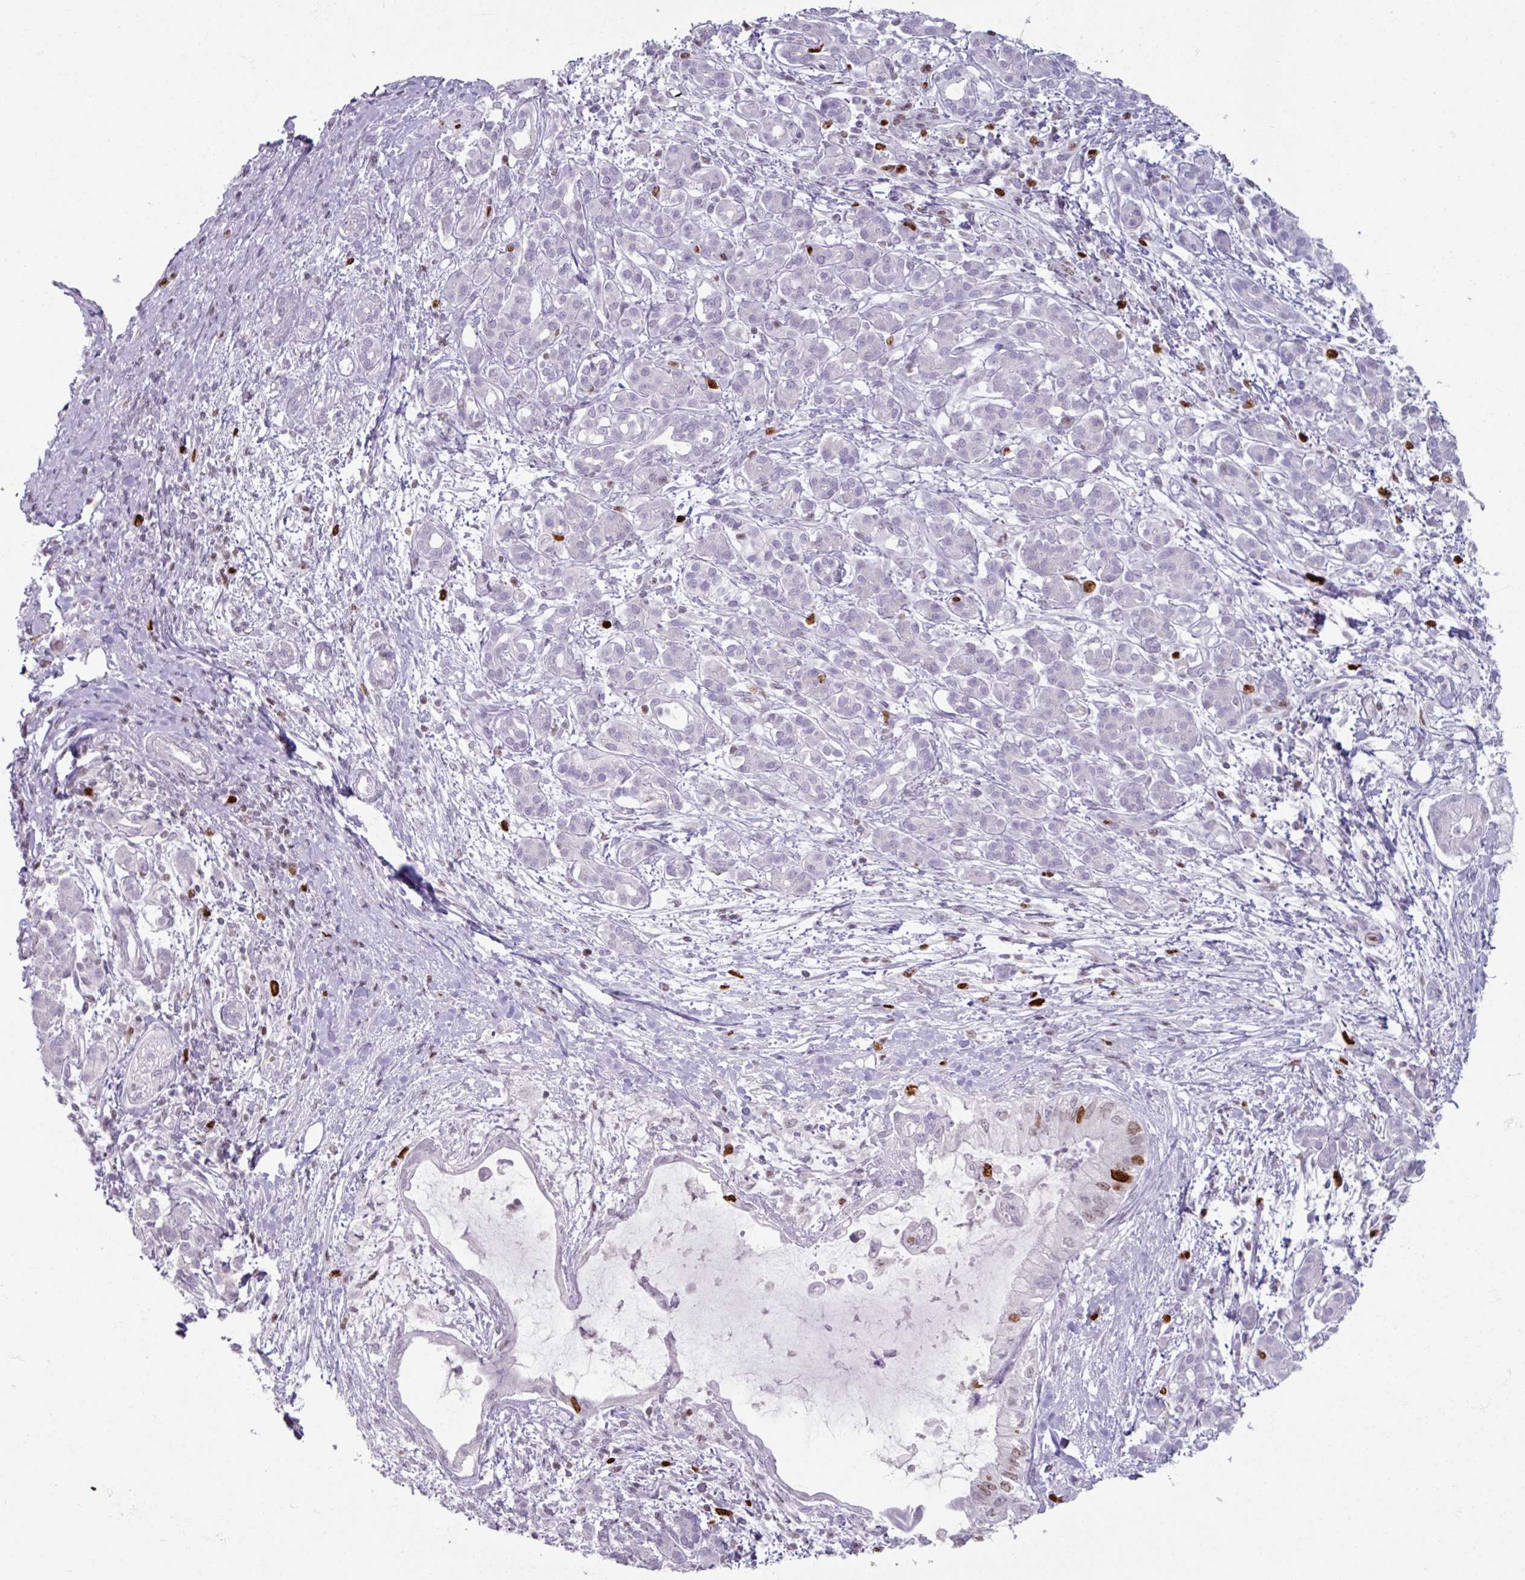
{"staining": {"intensity": "strong", "quantity": "<25%", "location": "nuclear"}, "tissue": "pancreatic cancer", "cell_type": "Tumor cells", "image_type": "cancer", "snomed": [{"axis": "morphology", "description": "Adenocarcinoma, NOS"}, {"axis": "topography", "description": "Pancreas"}], "caption": "An image showing strong nuclear positivity in approximately <25% of tumor cells in pancreatic cancer, as visualized by brown immunohistochemical staining.", "gene": "ATAD2", "patient": {"sex": "male", "age": 48}}